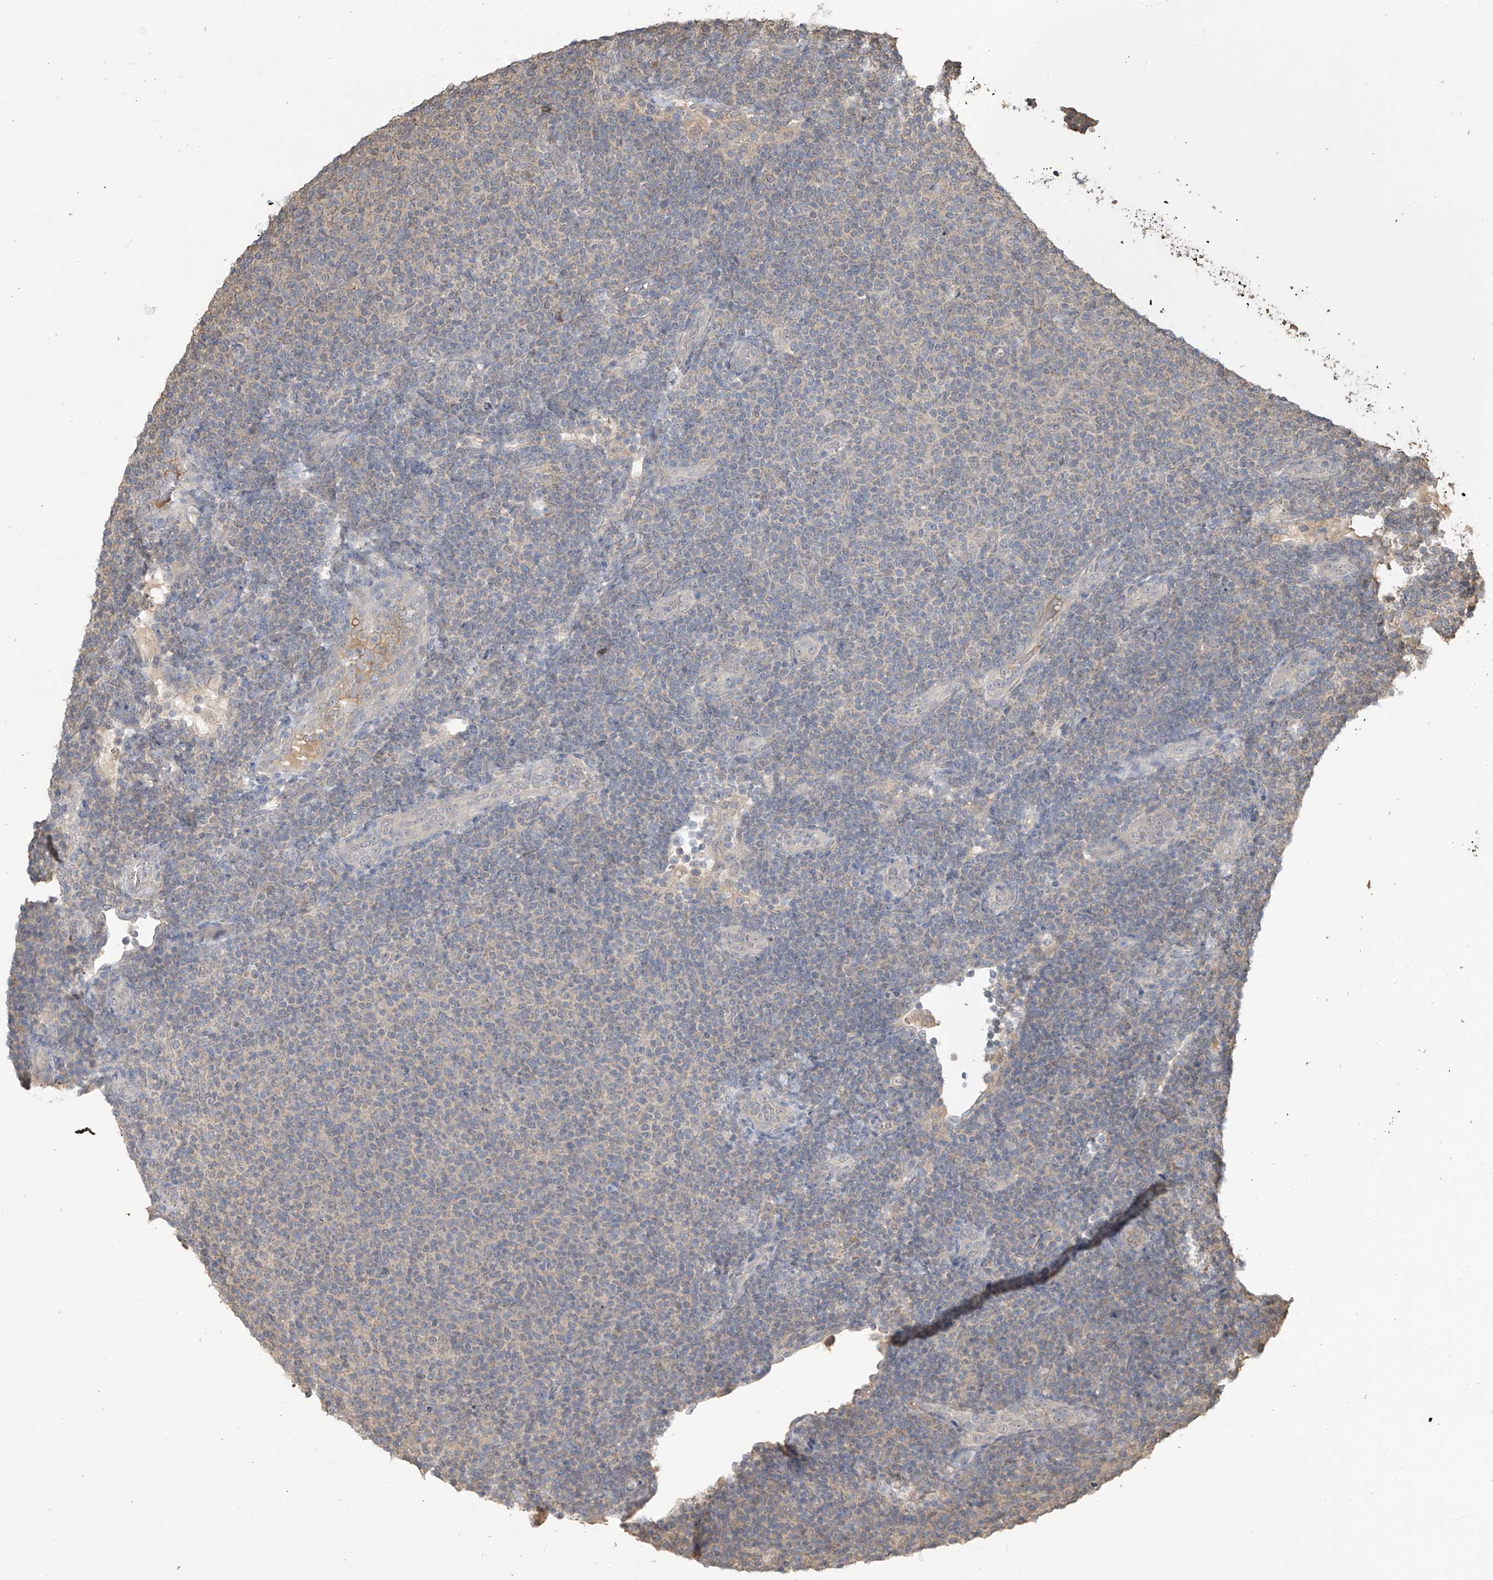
{"staining": {"intensity": "negative", "quantity": "none", "location": "none"}, "tissue": "lymphoma", "cell_type": "Tumor cells", "image_type": "cancer", "snomed": [{"axis": "morphology", "description": "Malignant lymphoma, non-Hodgkin's type, Low grade"}, {"axis": "topography", "description": "Lymph node"}], "caption": "An IHC image of malignant lymphoma, non-Hodgkin's type (low-grade) is shown. There is no staining in tumor cells of malignant lymphoma, non-Hodgkin's type (low-grade). (DAB immunohistochemistry (IHC) visualized using brightfield microscopy, high magnification).", "gene": "SLFN14", "patient": {"sex": "male", "age": 66}}